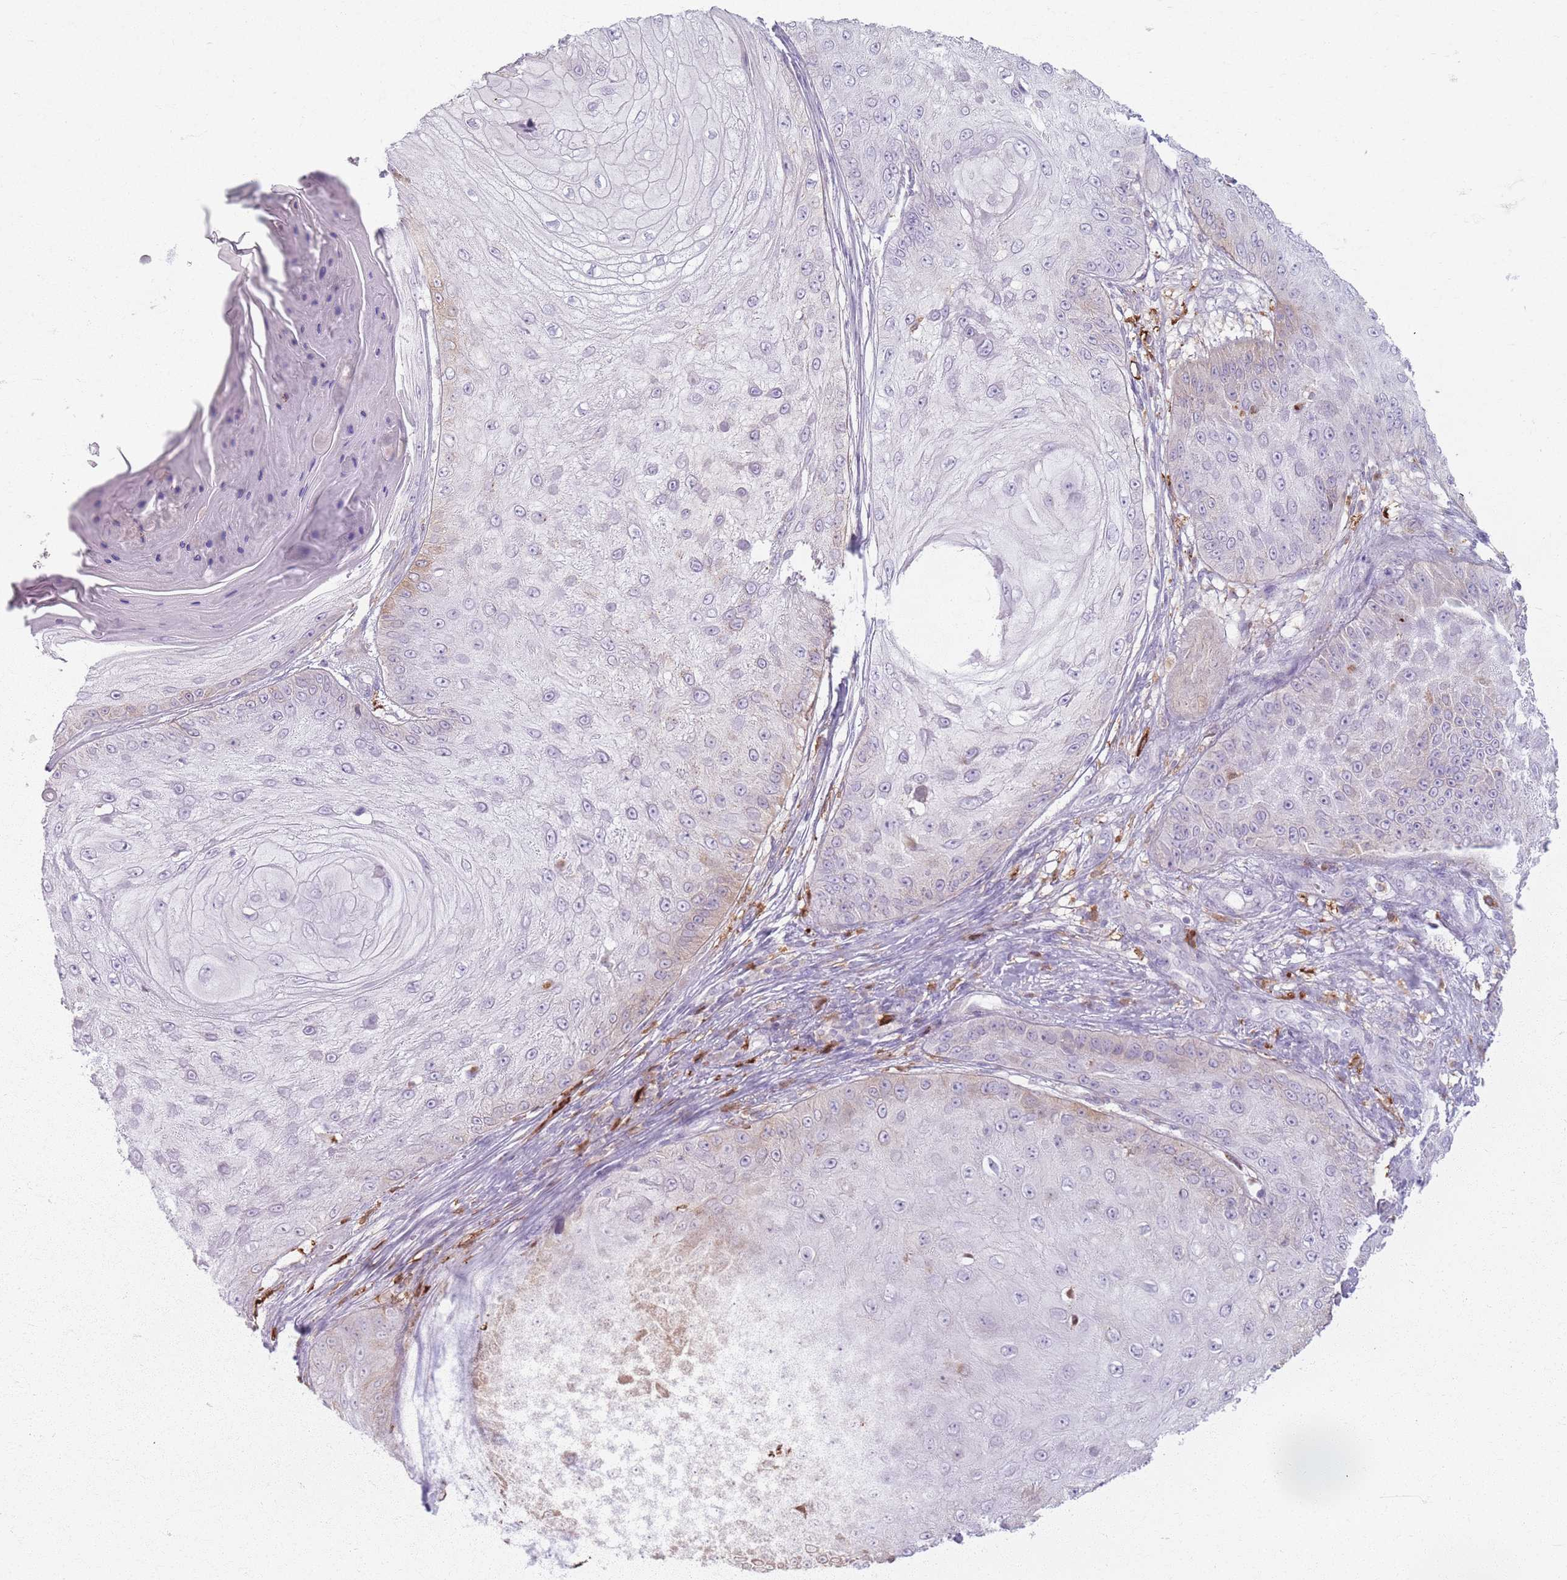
{"staining": {"intensity": "weak", "quantity": "<25%", "location": "cytoplasmic/membranous"}, "tissue": "skin cancer", "cell_type": "Tumor cells", "image_type": "cancer", "snomed": [{"axis": "morphology", "description": "Squamous cell carcinoma, NOS"}, {"axis": "topography", "description": "Skin"}], "caption": "Tumor cells are negative for protein expression in human skin cancer (squamous cell carcinoma).", "gene": "GDPGP1", "patient": {"sex": "male", "age": 70}}